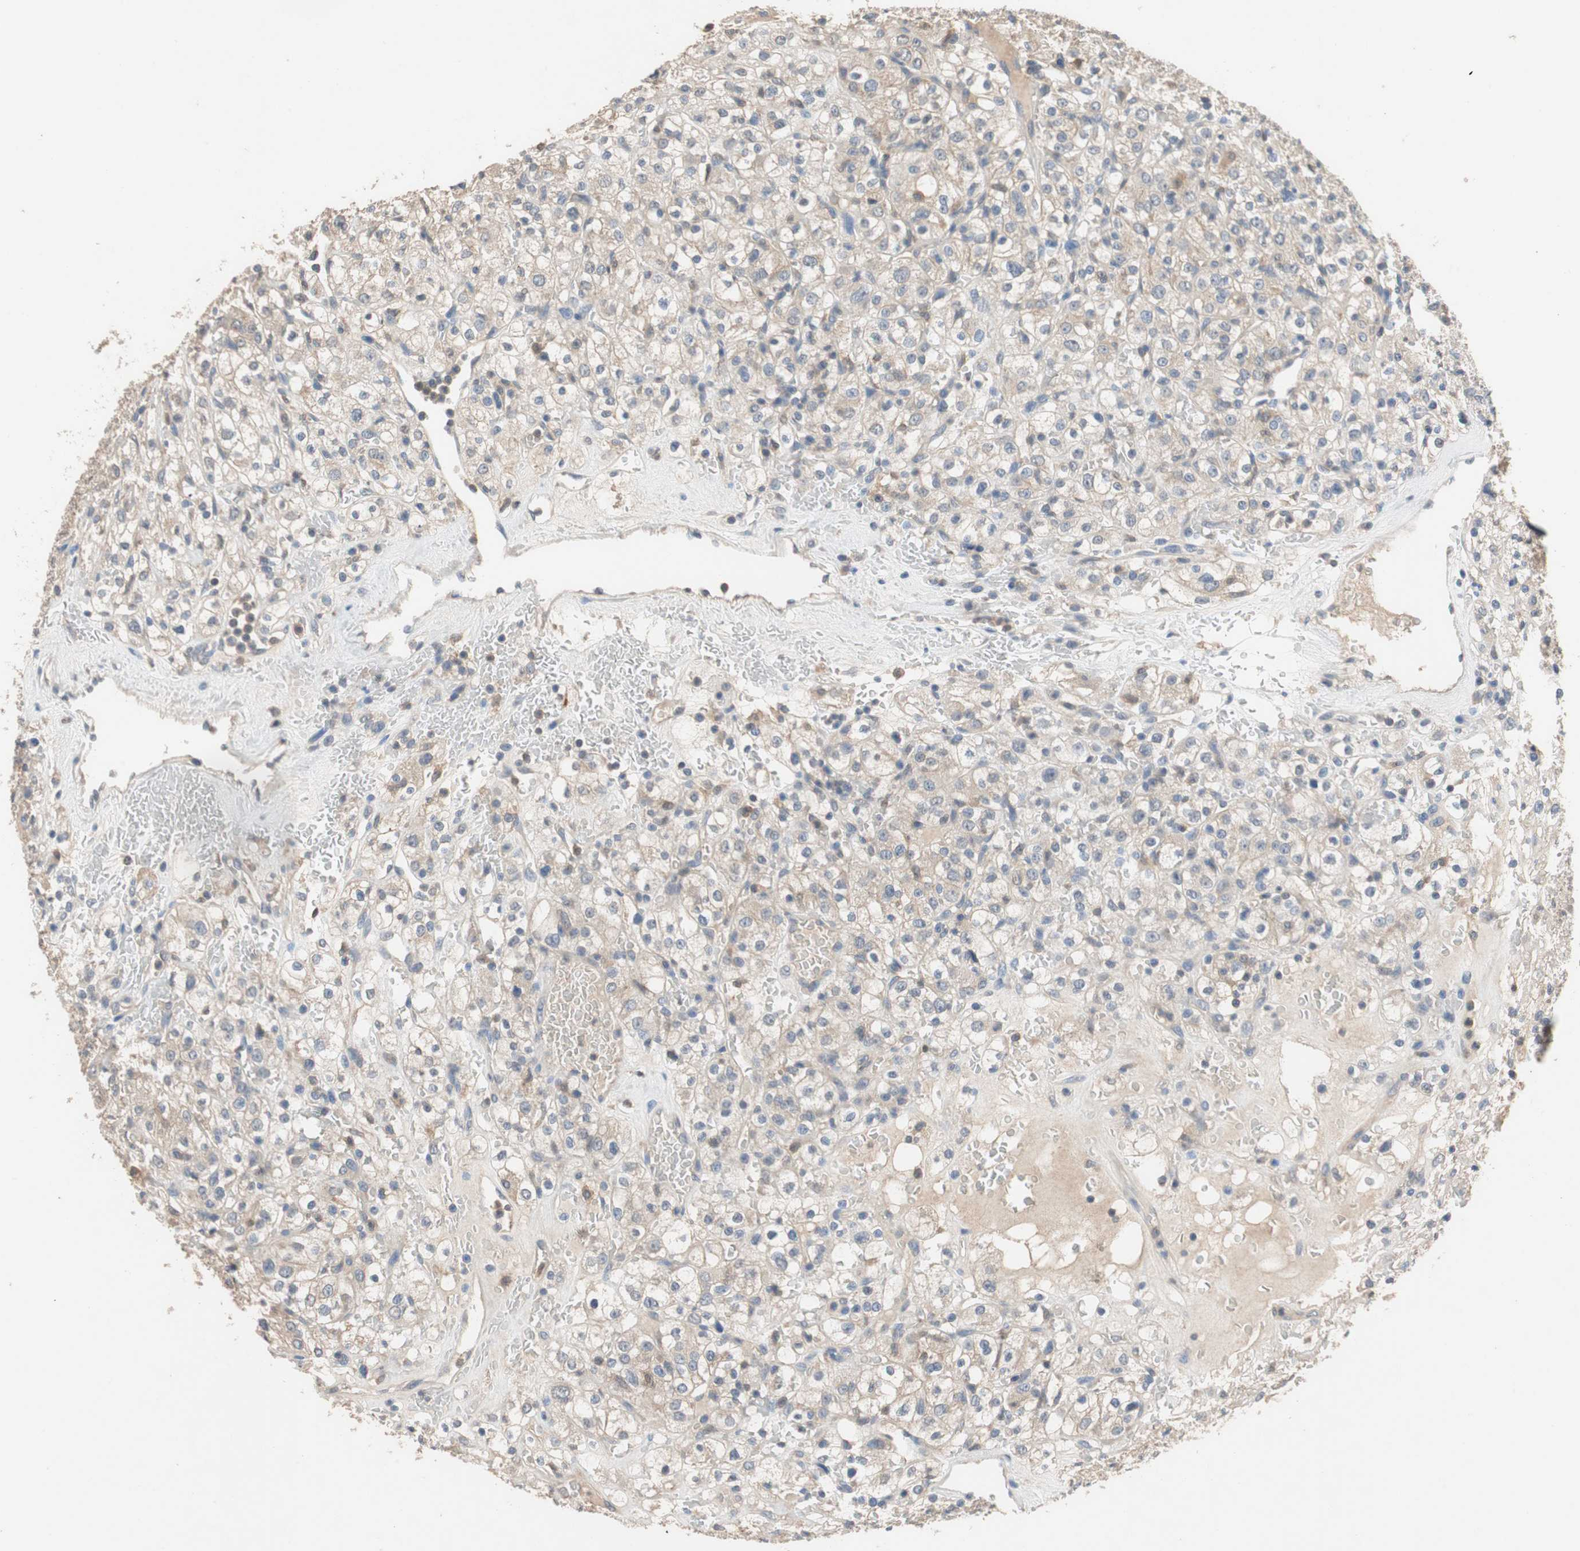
{"staining": {"intensity": "weak", "quantity": "25%-75%", "location": "cytoplasmic/membranous"}, "tissue": "renal cancer", "cell_type": "Tumor cells", "image_type": "cancer", "snomed": [{"axis": "morphology", "description": "Normal tissue, NOS"}, {"axis": "morphology", "description": "Adenocarcinoma, NOS"}, {"axis": "topography", "description": "Kidney"}], "caption": "Adenocarcinoma (renal) stained with a protein marker shows weak staining in tumor cells.", "gene": "ADAP1", "patient": {"sex": "female", "age": 72}}